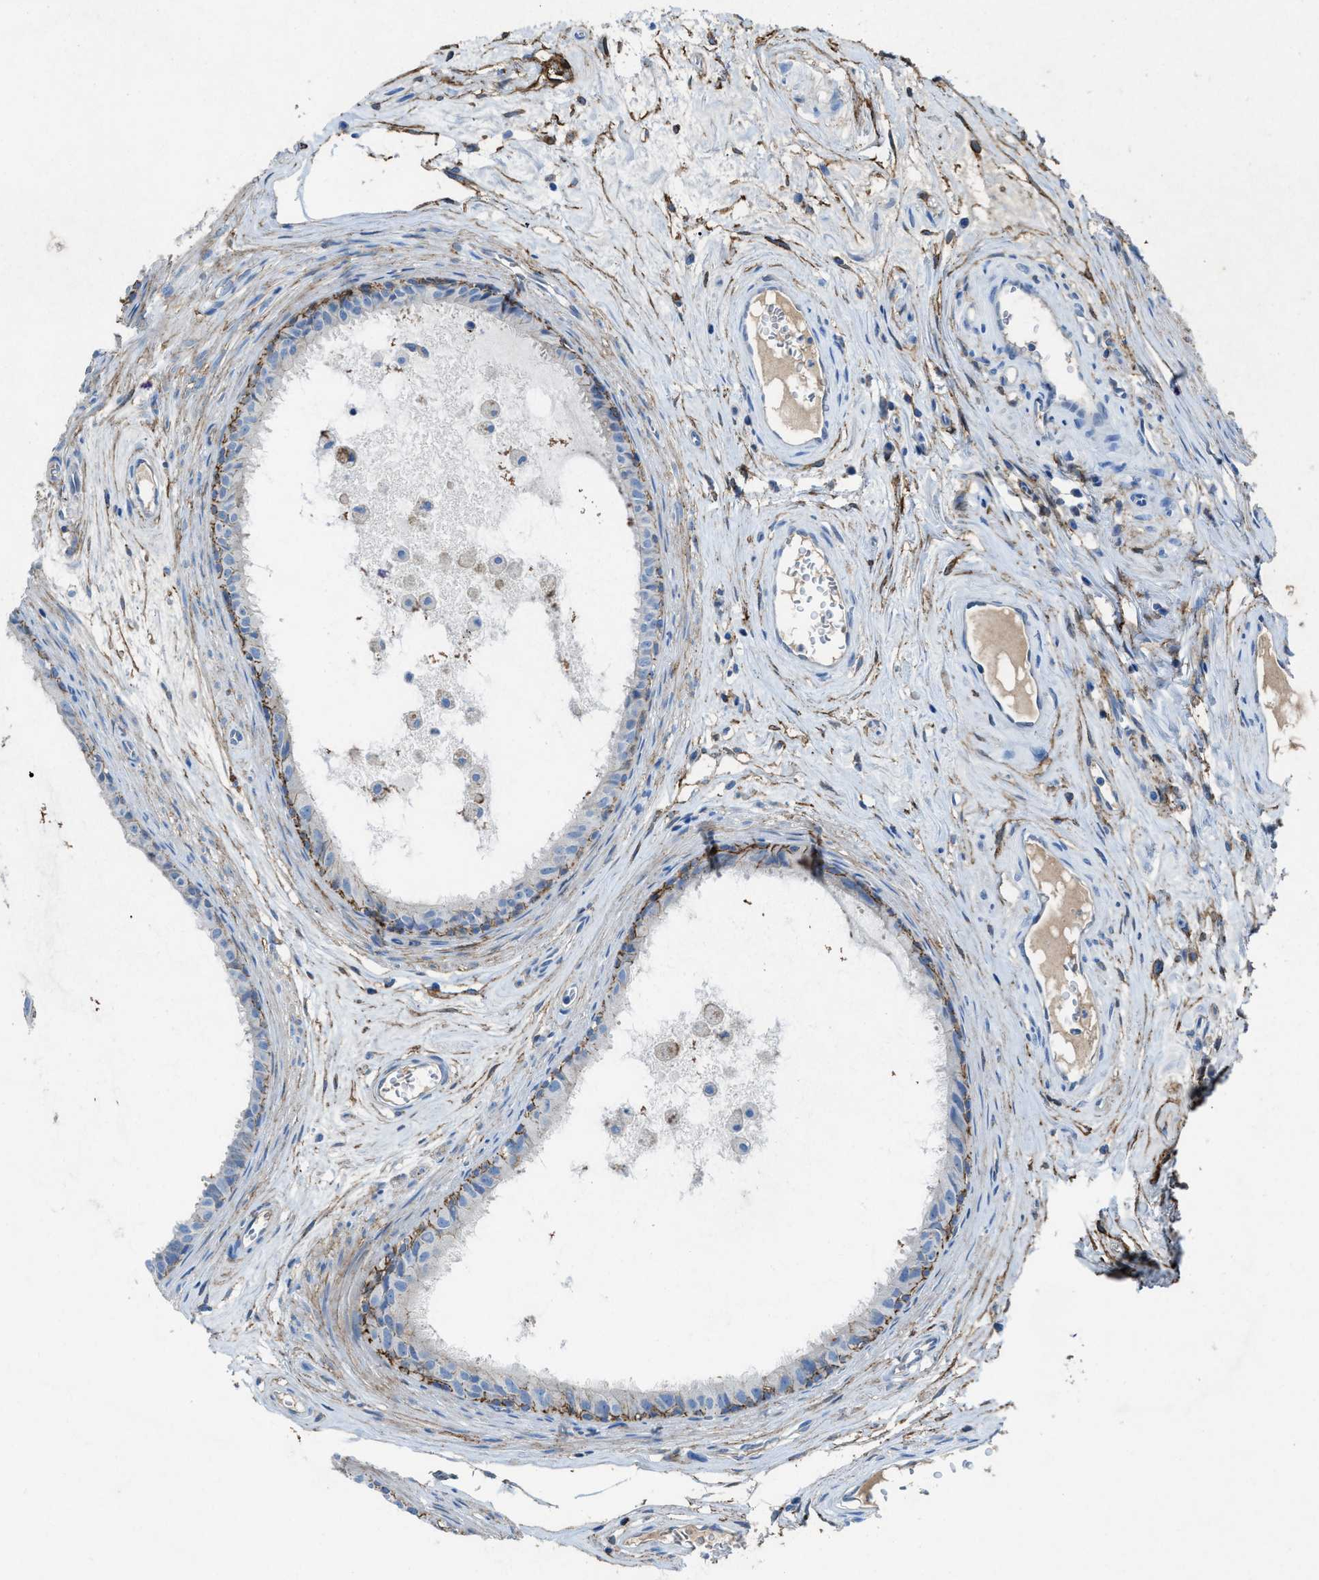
{"staining": {"intensity": "moderate", "quantity": "25%-75%", "location": "cytoplasmic/membranous"}, "tissue": "epididymis", "cell_type": "Glandular cells", "image_type": "normal", "snomed": [{"axis": "morphology", "description": "Normal tissue, NOS"}, {"axis": "morphology", "description": "Inflammation, NOS"}, {"axis": "topography", "description": "Epididymis"}], "caption": "Immunohistochemistry image of normal epididymis: epididymis stained using immunohistochemistry (IHC) shows medium levels of moderate protein expression localized specifically in the cytoplasmic/membranous of glandular cells, appearing as a cytoplasmic/membranous brown color.", "gene": "PTGFRN", "patient": {"sex": "male", "age": 85}}